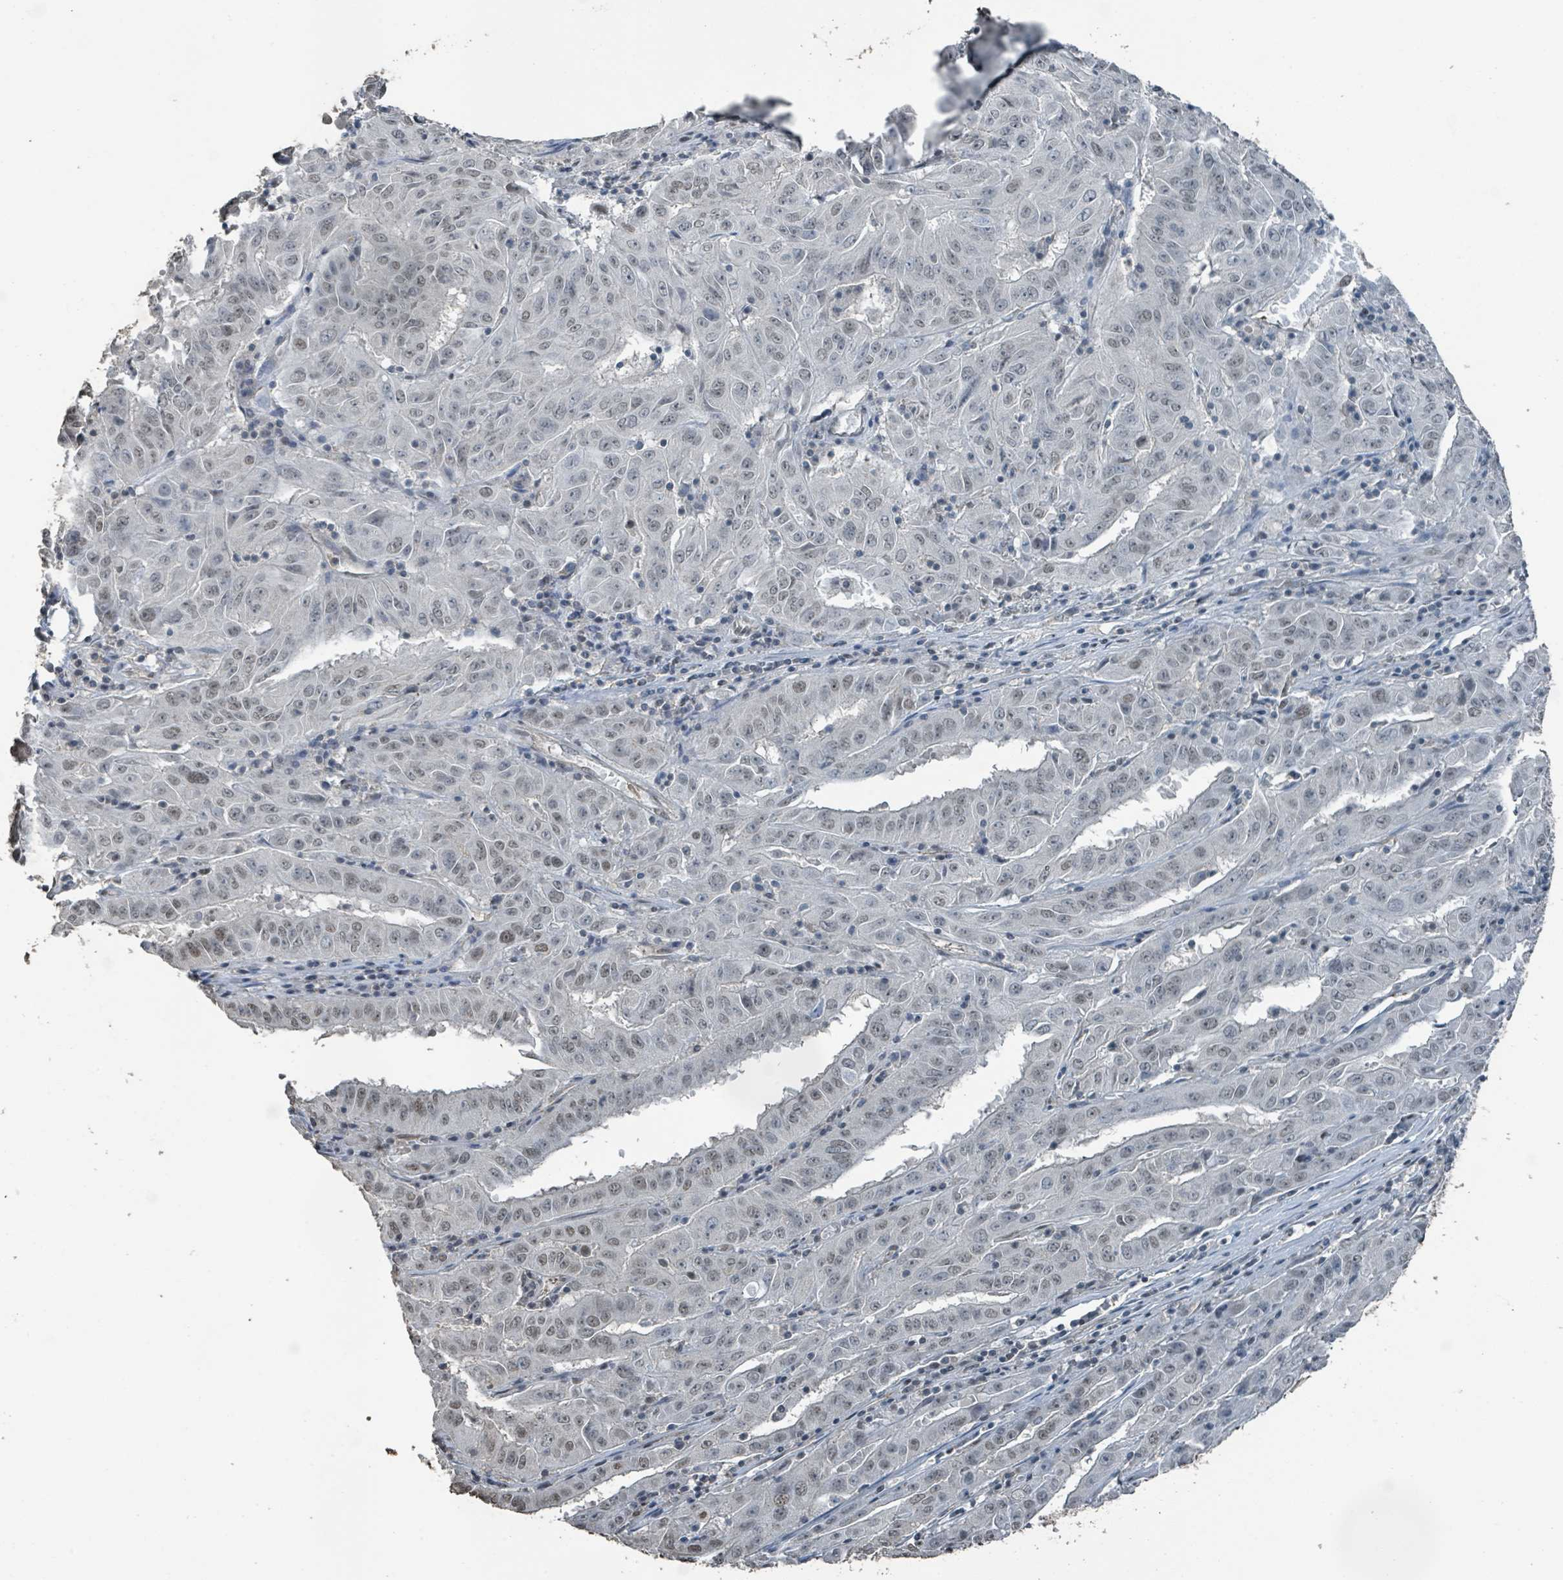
{"staining": {"intensity": "weak", "quantity": ">75%", "location": "nuclear"}, "tissue": "pancreatic cancer", "cell_type": "Tumor cells", "image_type": "cancer", "snomed": [{"axis": "morphology", "description": "Adenocarcinoma, NOS"}, {"axis": "topography", "description": "Pancreas"}], "caption": "Immunohistochemistry (IHC) staining of adenocarcinoma (pancreatic), which displays low levels of weak nuclear positivity in approximately >75% of tumor cells indicating weak nuclear protein staining. The staining was performed using DAB (brown) for protein detection and nuclei were counterstained in hematoxylin (blue).", "gene": "PHIP", "patient": {"sex": "male", "age": 63}}